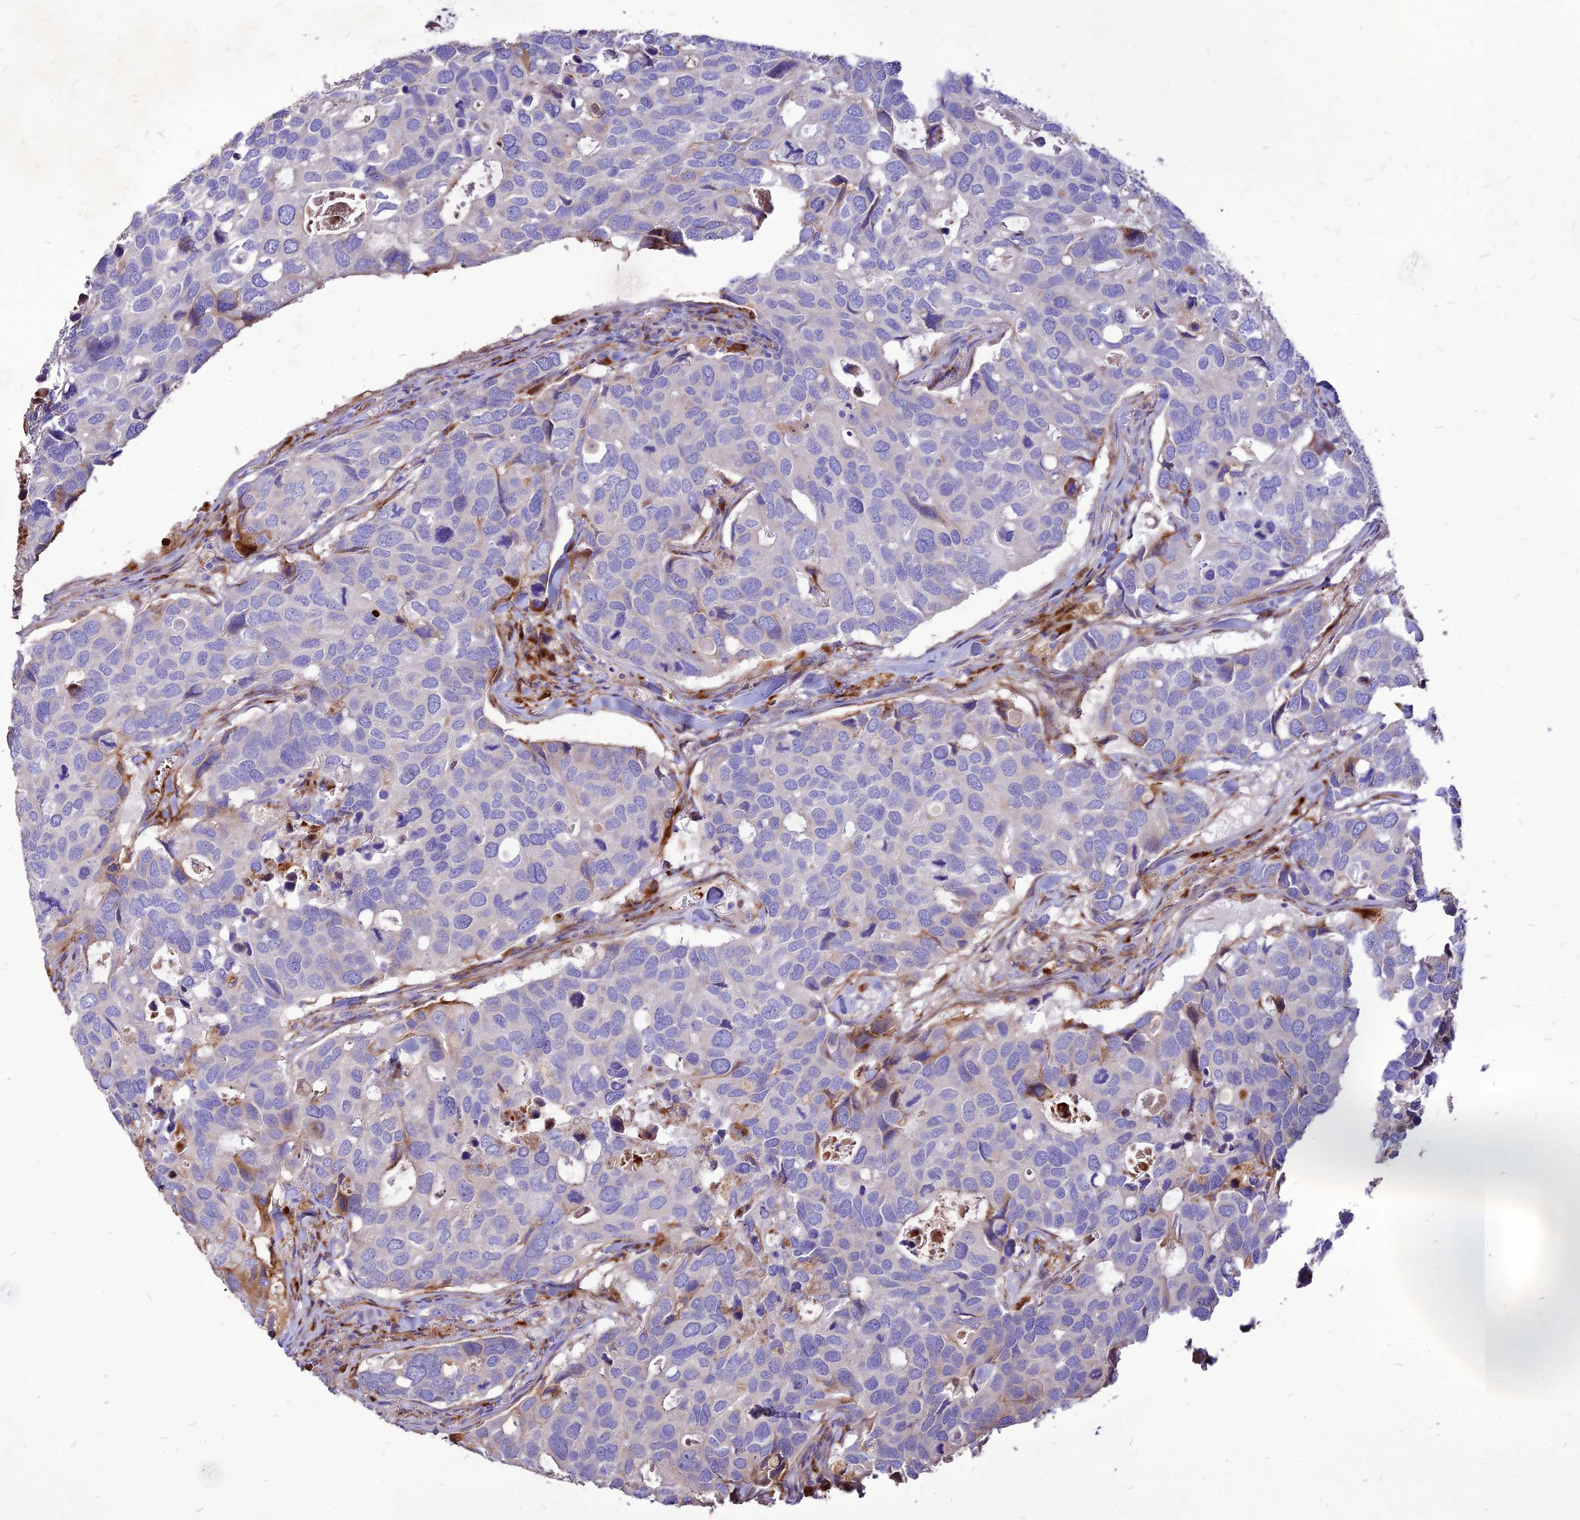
{"staining": {"intensity": "negative", "quantity": "none", "location": "none"}, "tissue": "breast cancer", "cell_type": "Tumor cells", "image_type": "cancer", "snomed": [{"axis": "morphology", "description": "Duct carcinoma"}, {"axis": "topography", "description": "Breast"}], "caption": "Human breast intraductal carcinoma stained for a protein using immunohistochemistry (IHC) displays no staining in tumor cells.", "gene": "RIMOC1", "patient": {"sex": "female", "age": 83}}